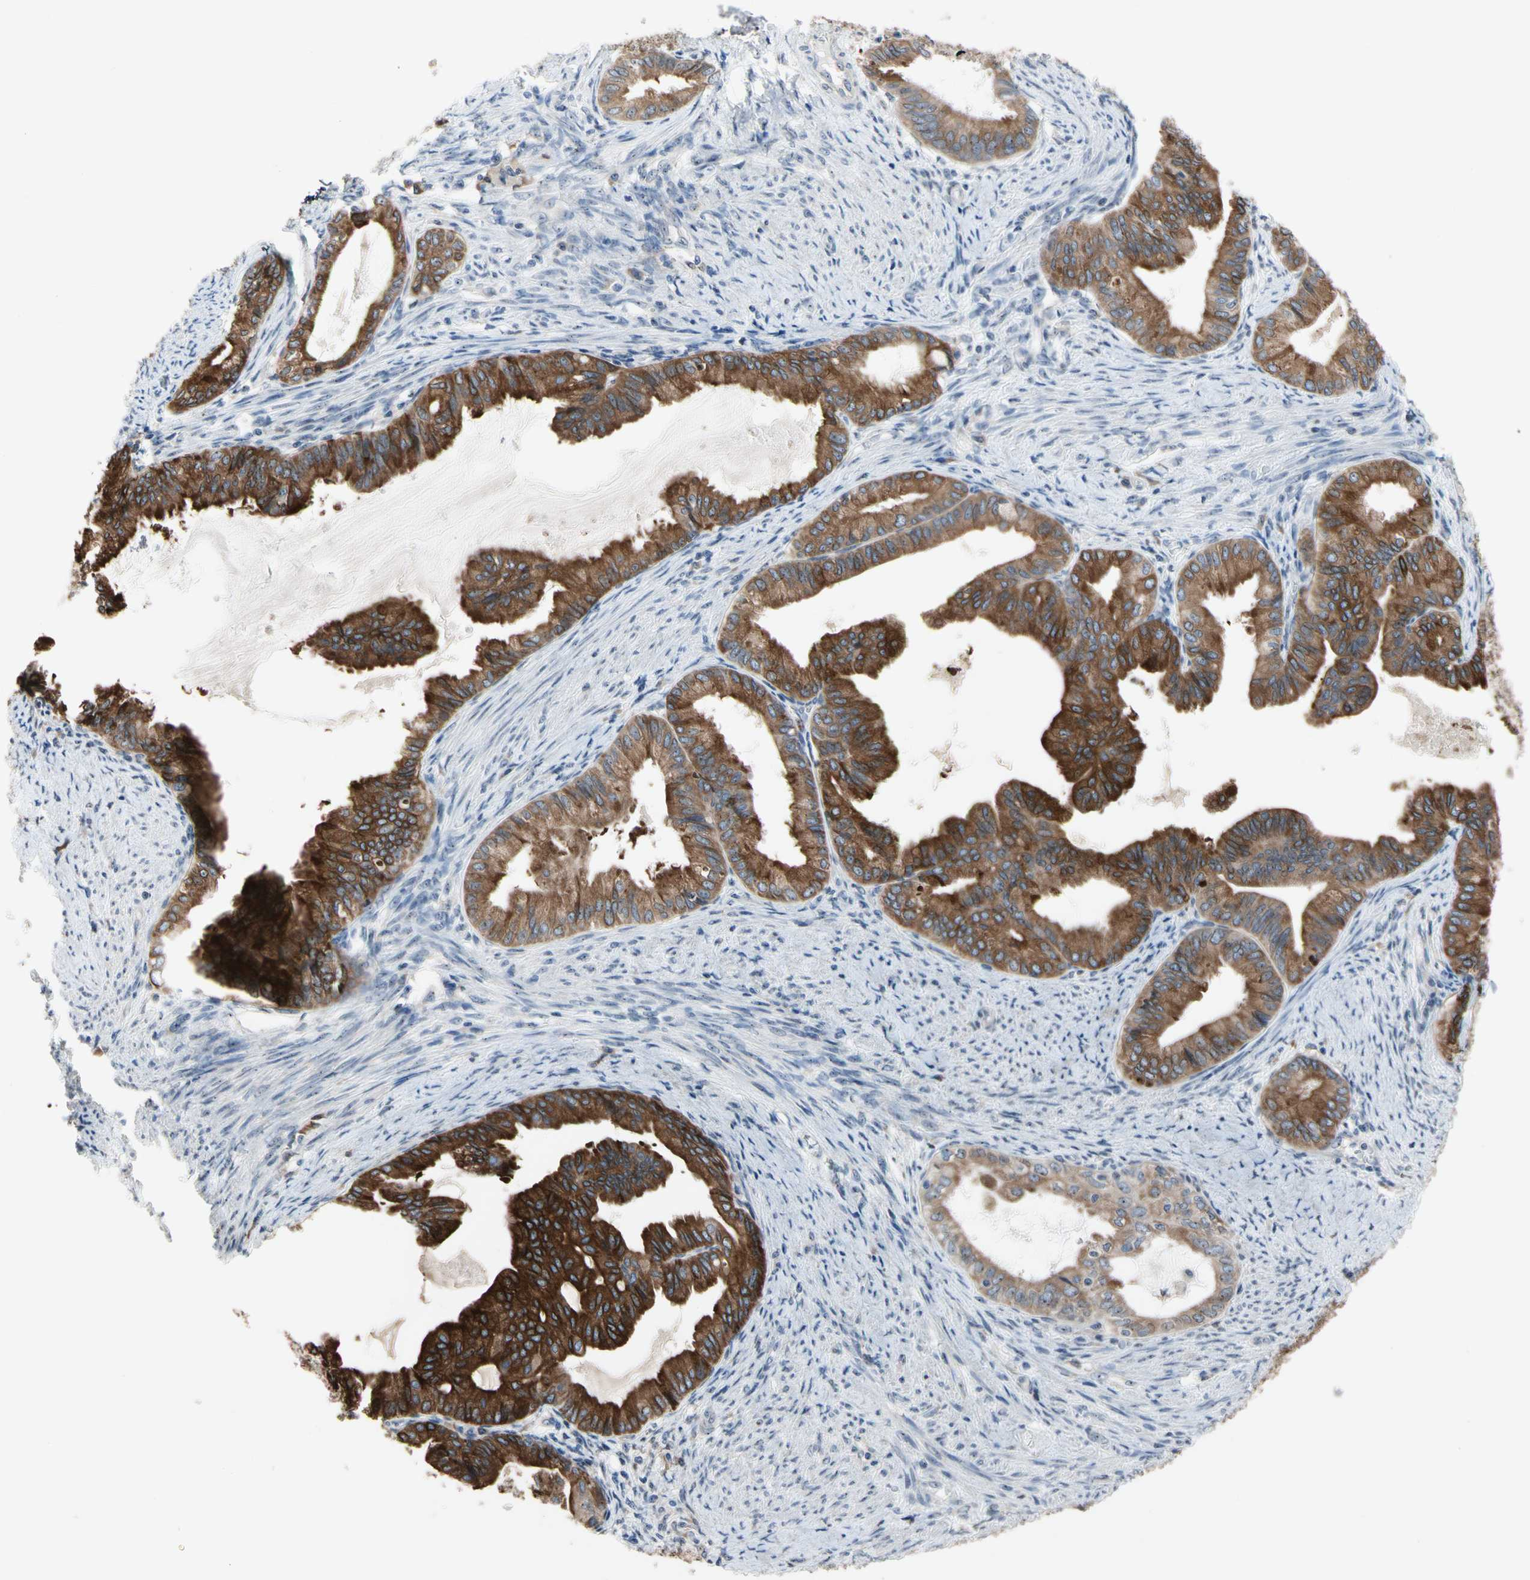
{"staining": {"intensity": "strong", "quantity": ">75%", "location": "cytoplasmic/membranous"}, "tissue": "endometrial cancer", "cell_type": "Tumor cells", "image_type": "cancer", "snomed": [{"axis": "morphology", "description": "Adenocarcinoma, NOS"}, {"axis": "topography", "description": "Endometrium"}], "caption": "A histopathology image showing strong cytoplasmic/membranous expression in about >75% of tumor cells in adenocarcinoma (endometrial), as visualized by brown immunohistochemical staining.", "gene": "TMED7", "patient": {"sex": "female", "age": 86}}